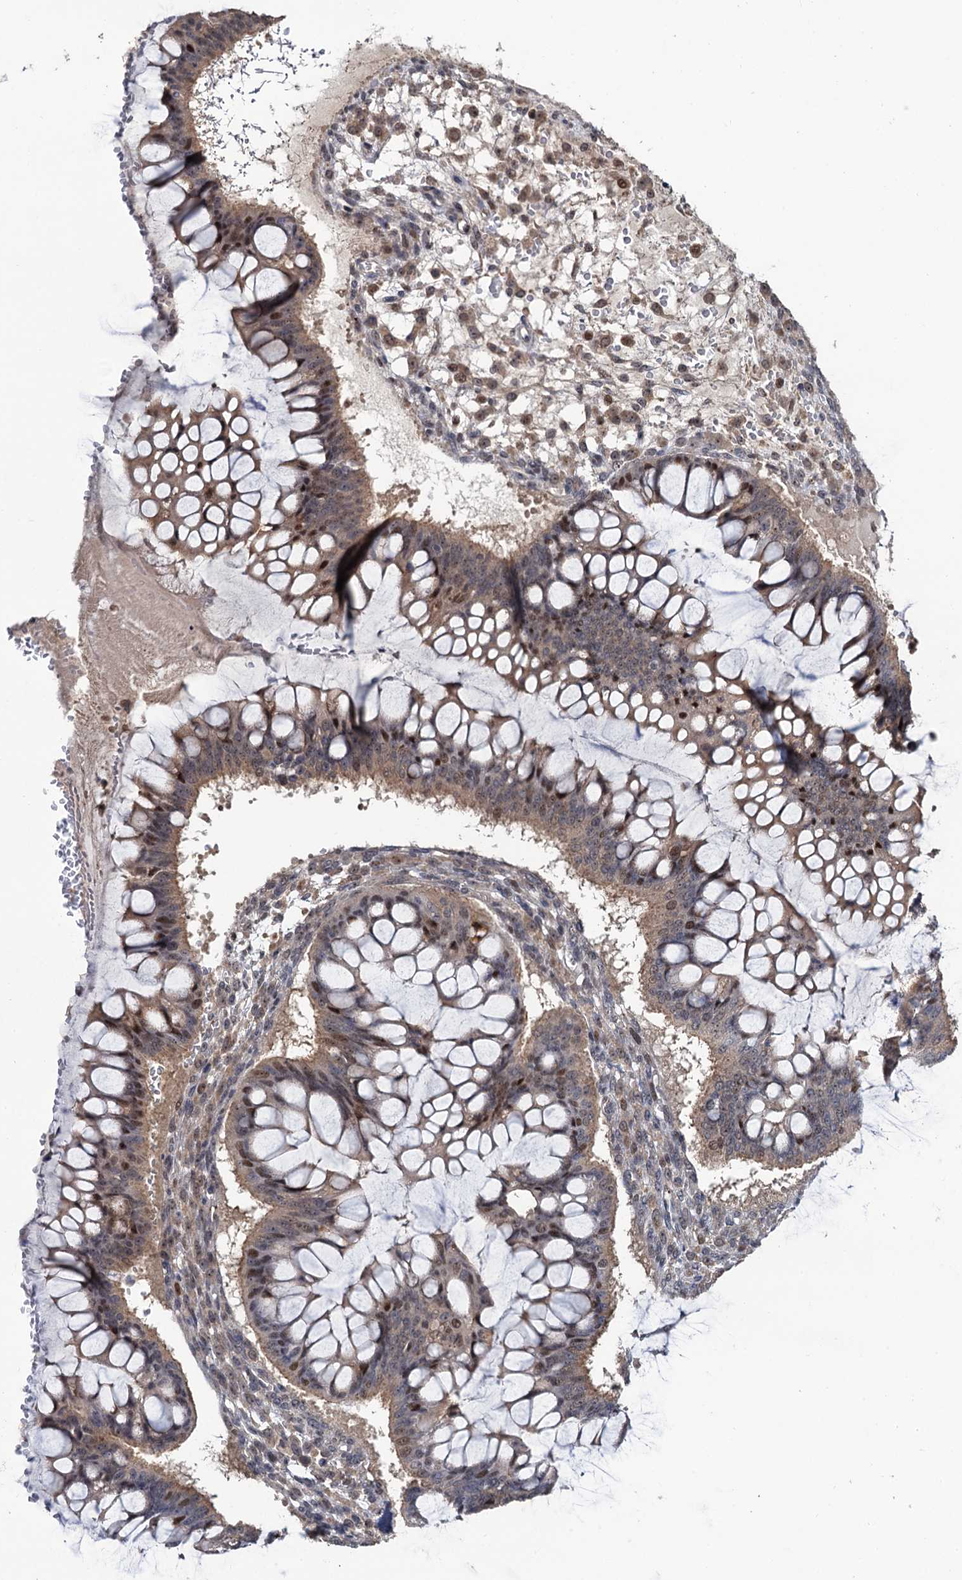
{"staining": {"intensity": "weak", "quantity": "25%-75%", "location": "cytoplasmic/membranous,nuclear"}, "tissue": "ovarian cancer", "cell_type": "Tumor cells", "image_type": "cancer", "snomed": [{"axis": "morphology", "description": "Cystadenocarcinoma, mucinous, NOS"}, {"axis": "topography", "description": "Ovary"}], "caption": "A brown stain highlights weak cytoplasmic/membranous and nuclear expression of a protein in ovarian cancer (mucinous cystadenocarcinoma) tumor cells.", "gene": "LRRC63", "patient": {"sex": "female", "age": 73}}